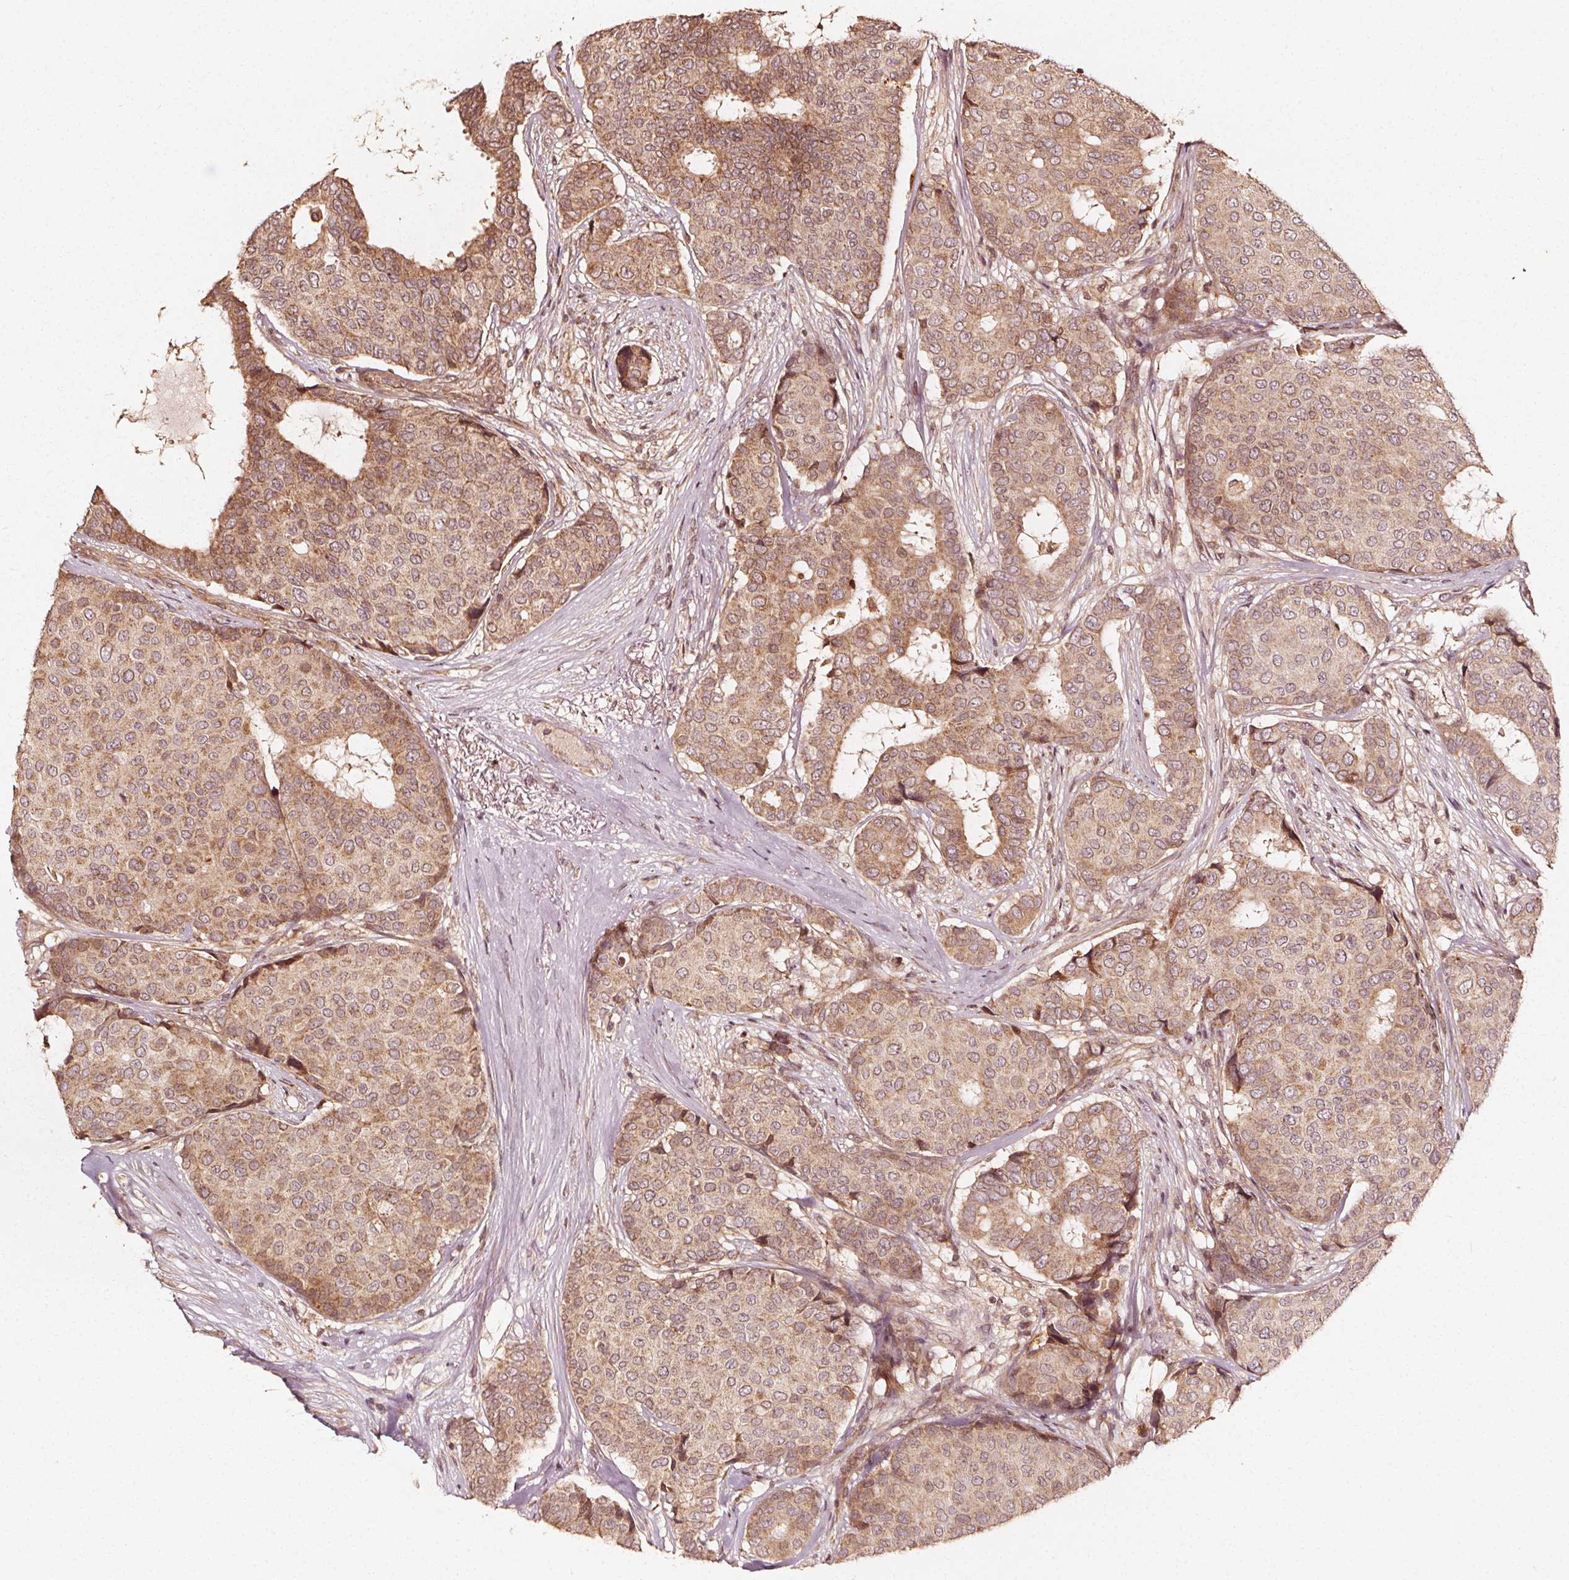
{"staining": {"intensity": "weak", "quantity": ">75%", "location": "cytoplasmic/membranous"}, "tissue": "breast cancer", "cell_type": "Tumor cells", "image_type": "cancer", "snomed": [{"axis": "morphology", "description": "Duct carcinoma"}, {"axis": "topography", "description": "Breast"}], "caption": "This is an image of immunohistochemistry (IHC) staining of intraductal carcinoma (breast), which shows weak positivity in the cytoplasmic/membranous of tumor cells.", "gene": "NPC1", "patient": {"sex": "female", "age": 75}}